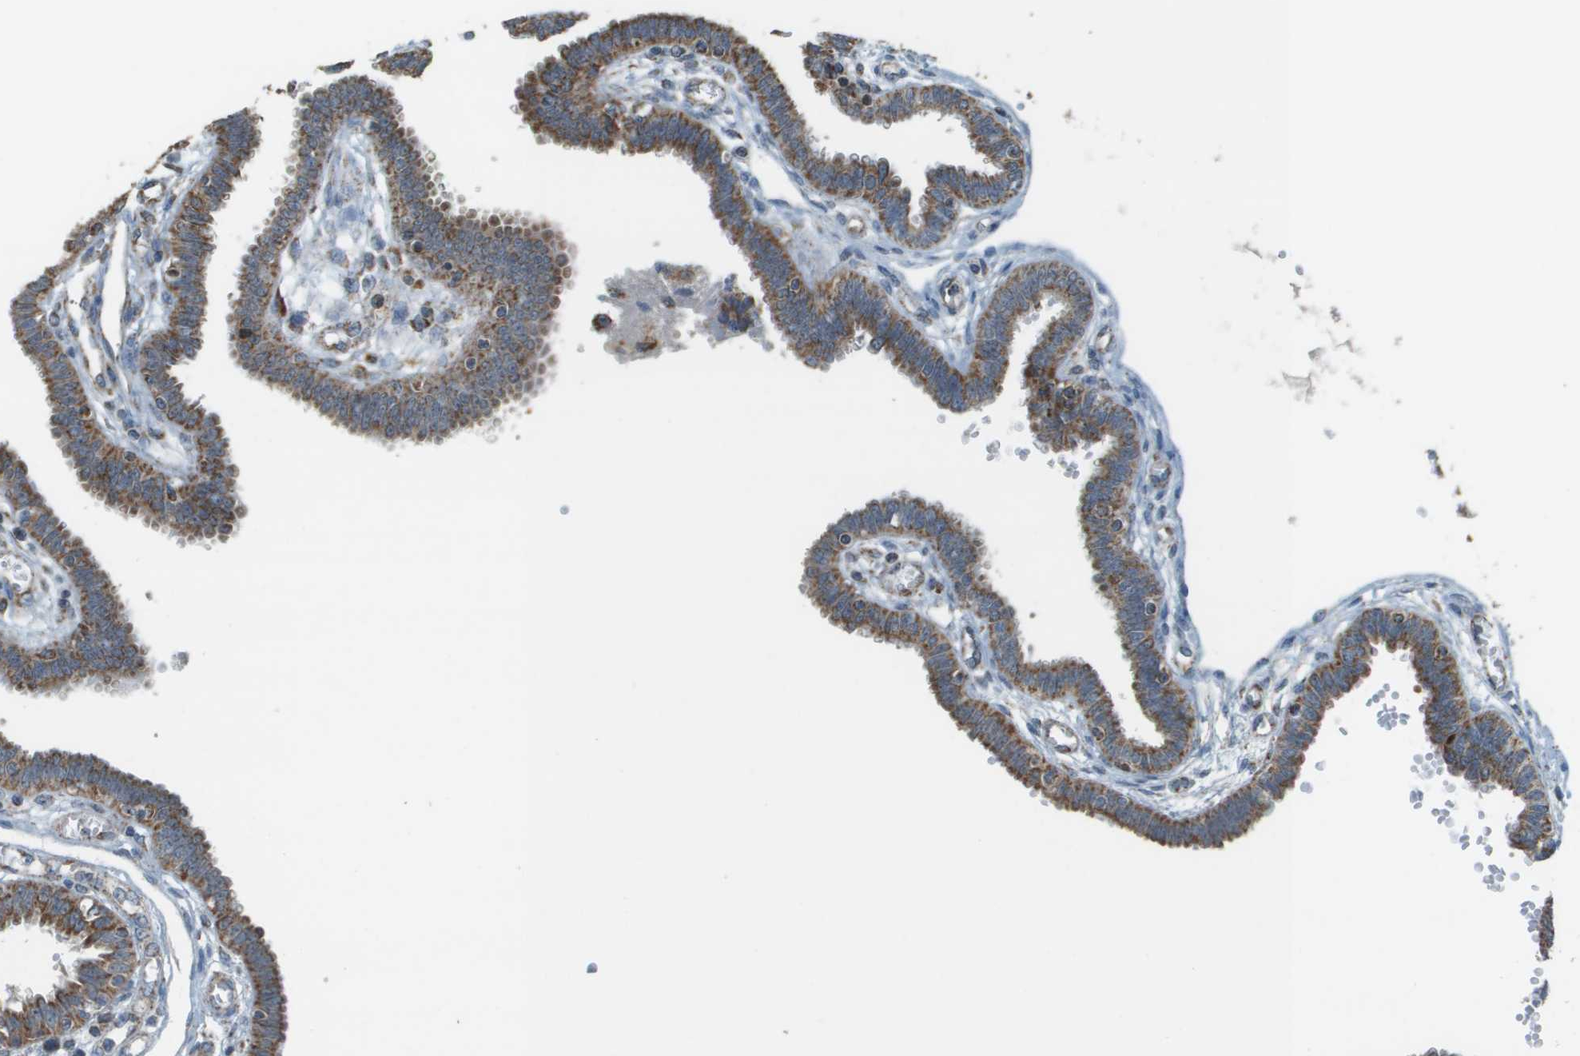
{"staining": {"intensity": "moderate", "quantity": ">75%", "location": "cytoplasmic/membranous"}, "tissue": "fallopian tube", "cell_type": "Glandular cells", "image_type": "normal", "snomed": [{"axis": "morphology", "description": "Normal tissue, NOS"}, {"axis": "topography", "description": "Fallopian tube"}], "caption": "Brown immunohistochemical staining in unremarkable human fallopian tube demonstrates moderate cytoplasmic/membranous expression in approximately >75% of glandular cells. (DAB IHC, brown staining for protein, blue staining for nuclei).", "gene": "FH", "patient": {"sex": "female", "age": 32}}